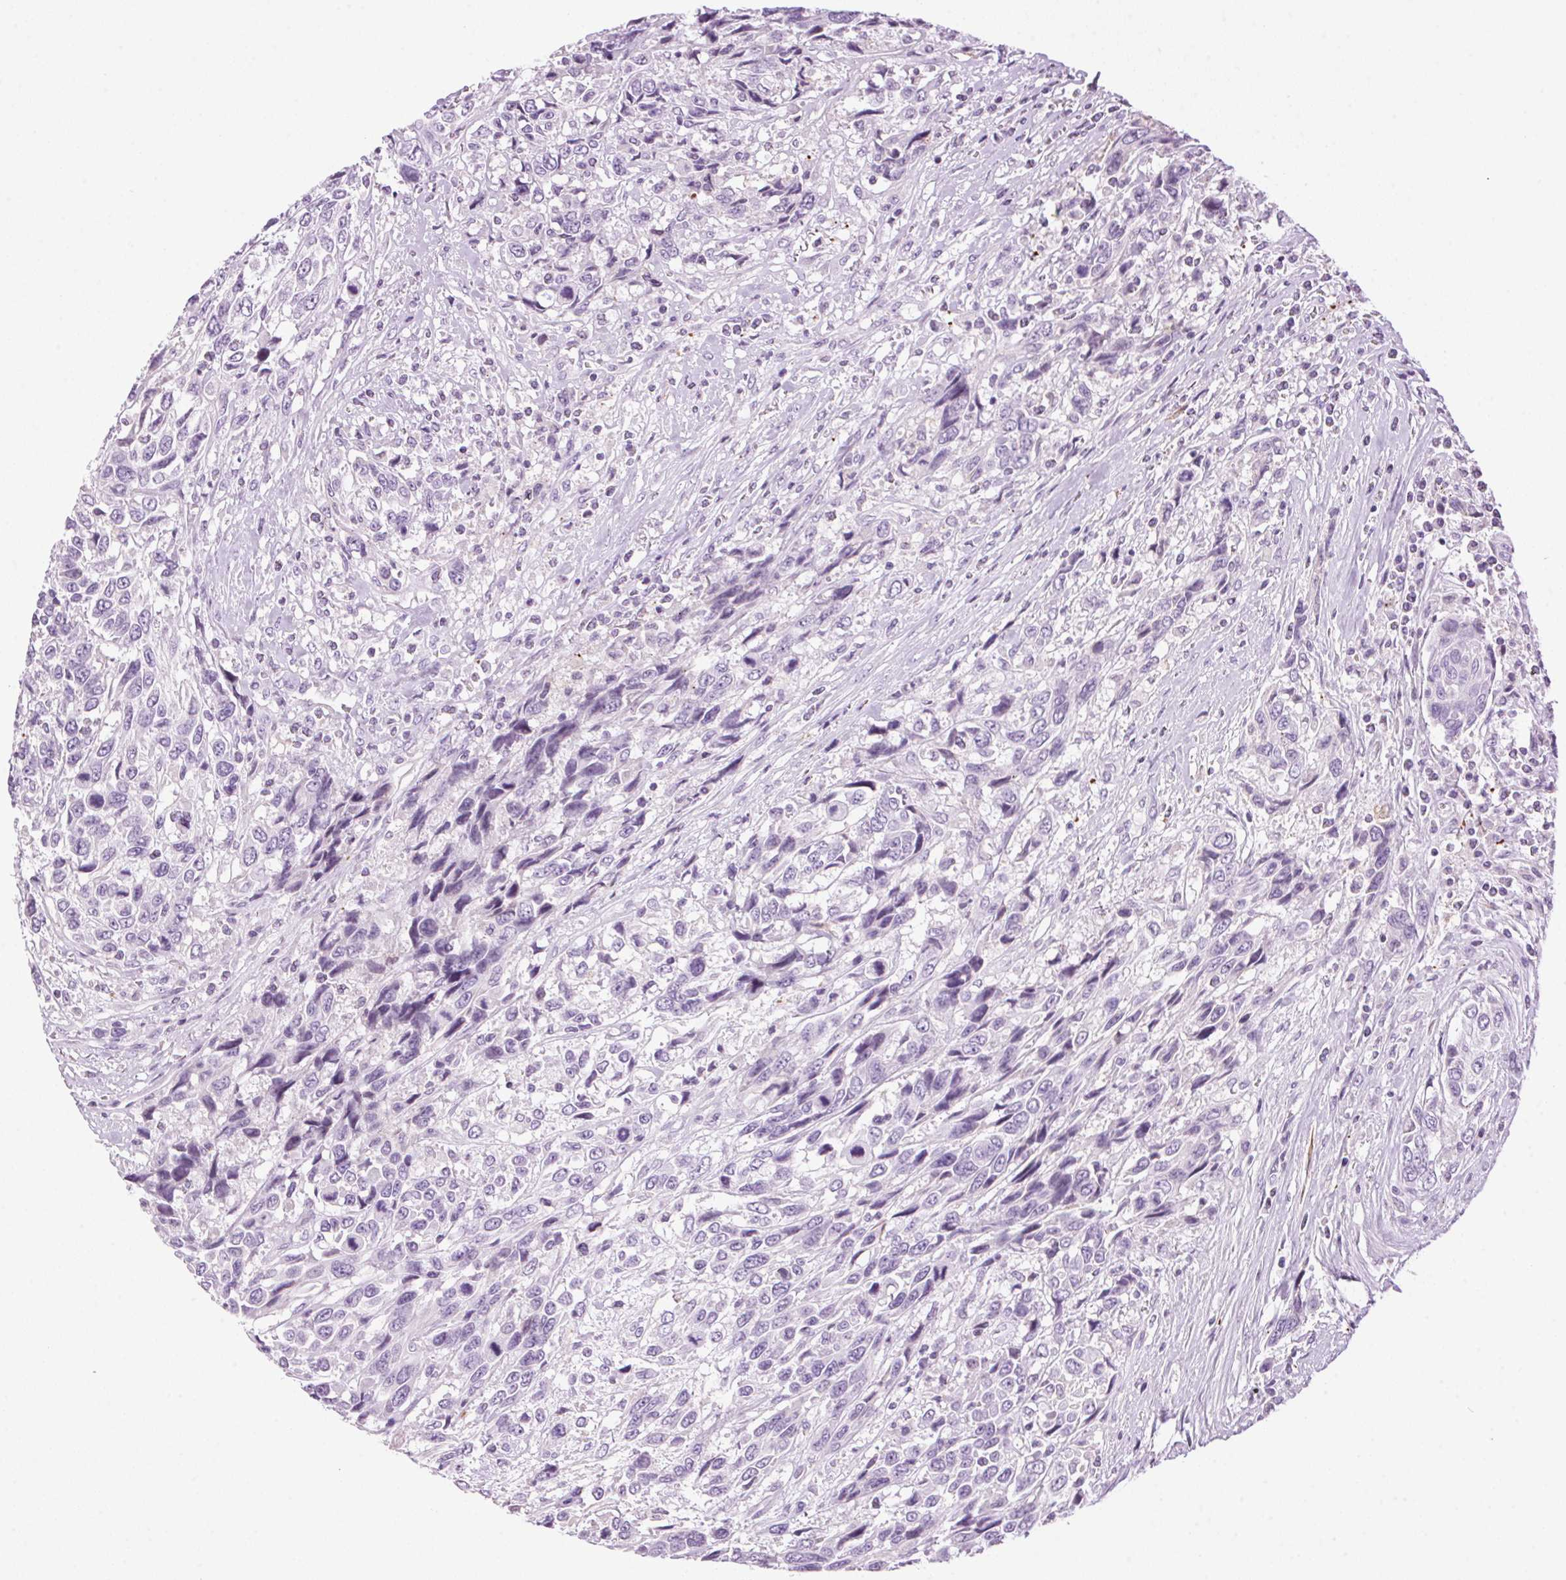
{"staining": {"intensity": "negative", "quantity": "none", "location": "none"}, "tissue": "urothelial cancer", "cell_type": "Tumor cells", "image_type": "cancer", "snomed": [{"axis": "morphology", "description": "Urothelial carcinoma, High grade"}, {"axis": "topography", "description": "Urinary bladder"}], "caption": "Immunohistochemistry (IHC) of human urothelial carcinoma (high-grade) reveals no expression in tumor cells.", "gene": "TMEM88B", "patient": {"sex": "female", "age": 70}}